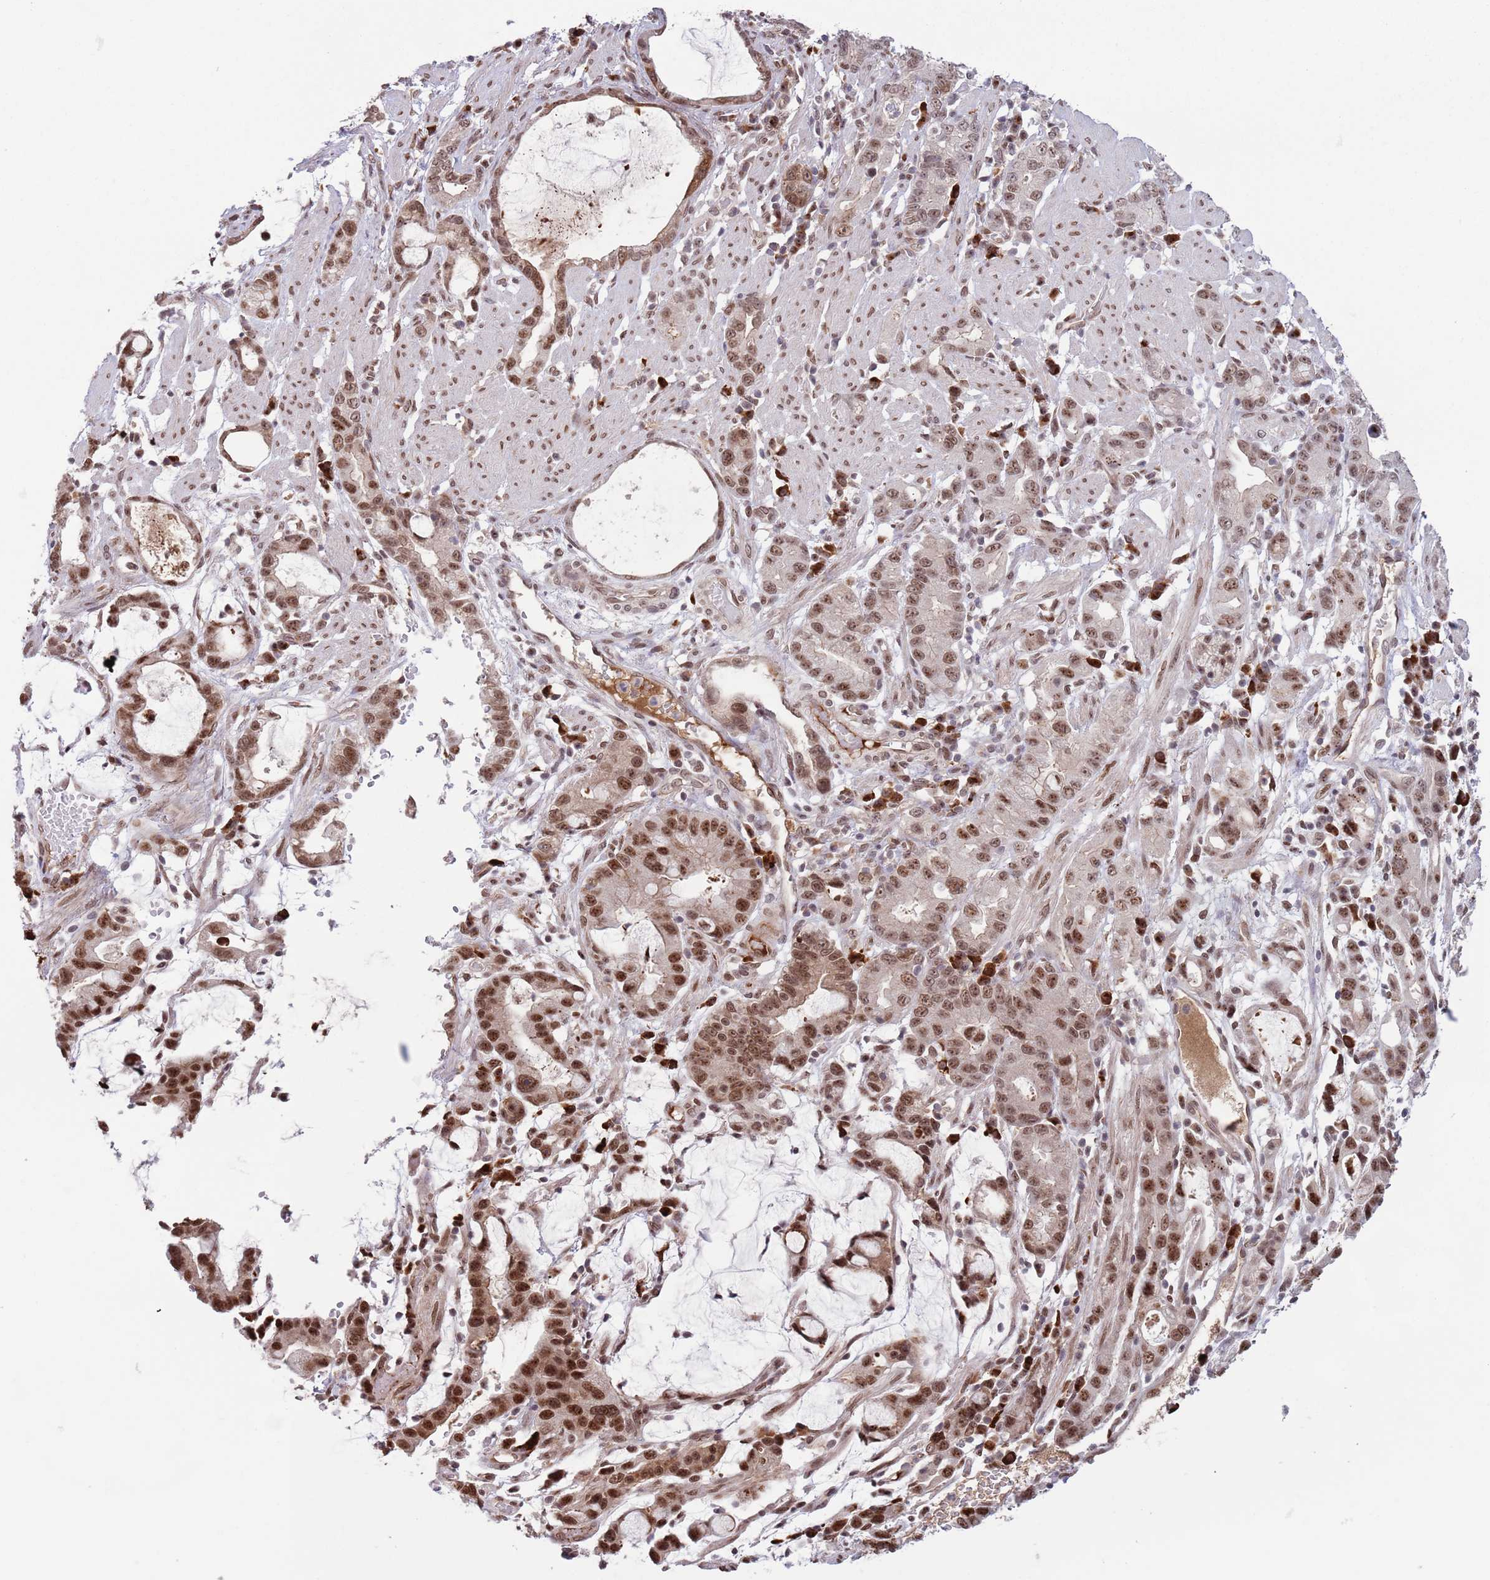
{"staining": {"intensity": "strong", "quantity": ">75%", "location": "nuclear"}, "tissue": "stomach cancer", "cell_type": "Tumor cells", "image_type": "cancer", "snomed": [{"axis": "morphology", "description": "Adenocarcinoma, NOS"}, {"axis": "topography", "description": "Stomach"}], "caption": "Immunohistochemistry (IHC) image of neoplastic tissue: human stomach cancer (adenocarcinoma) stained using immunohistochemistry shows high levels of strong protein expression localized specifically in the nuclear of tumor cells, appearing as a nuclear brown color.", "gene": "SIPA1L3", "patient": {"sex": "male", "age": 55}}